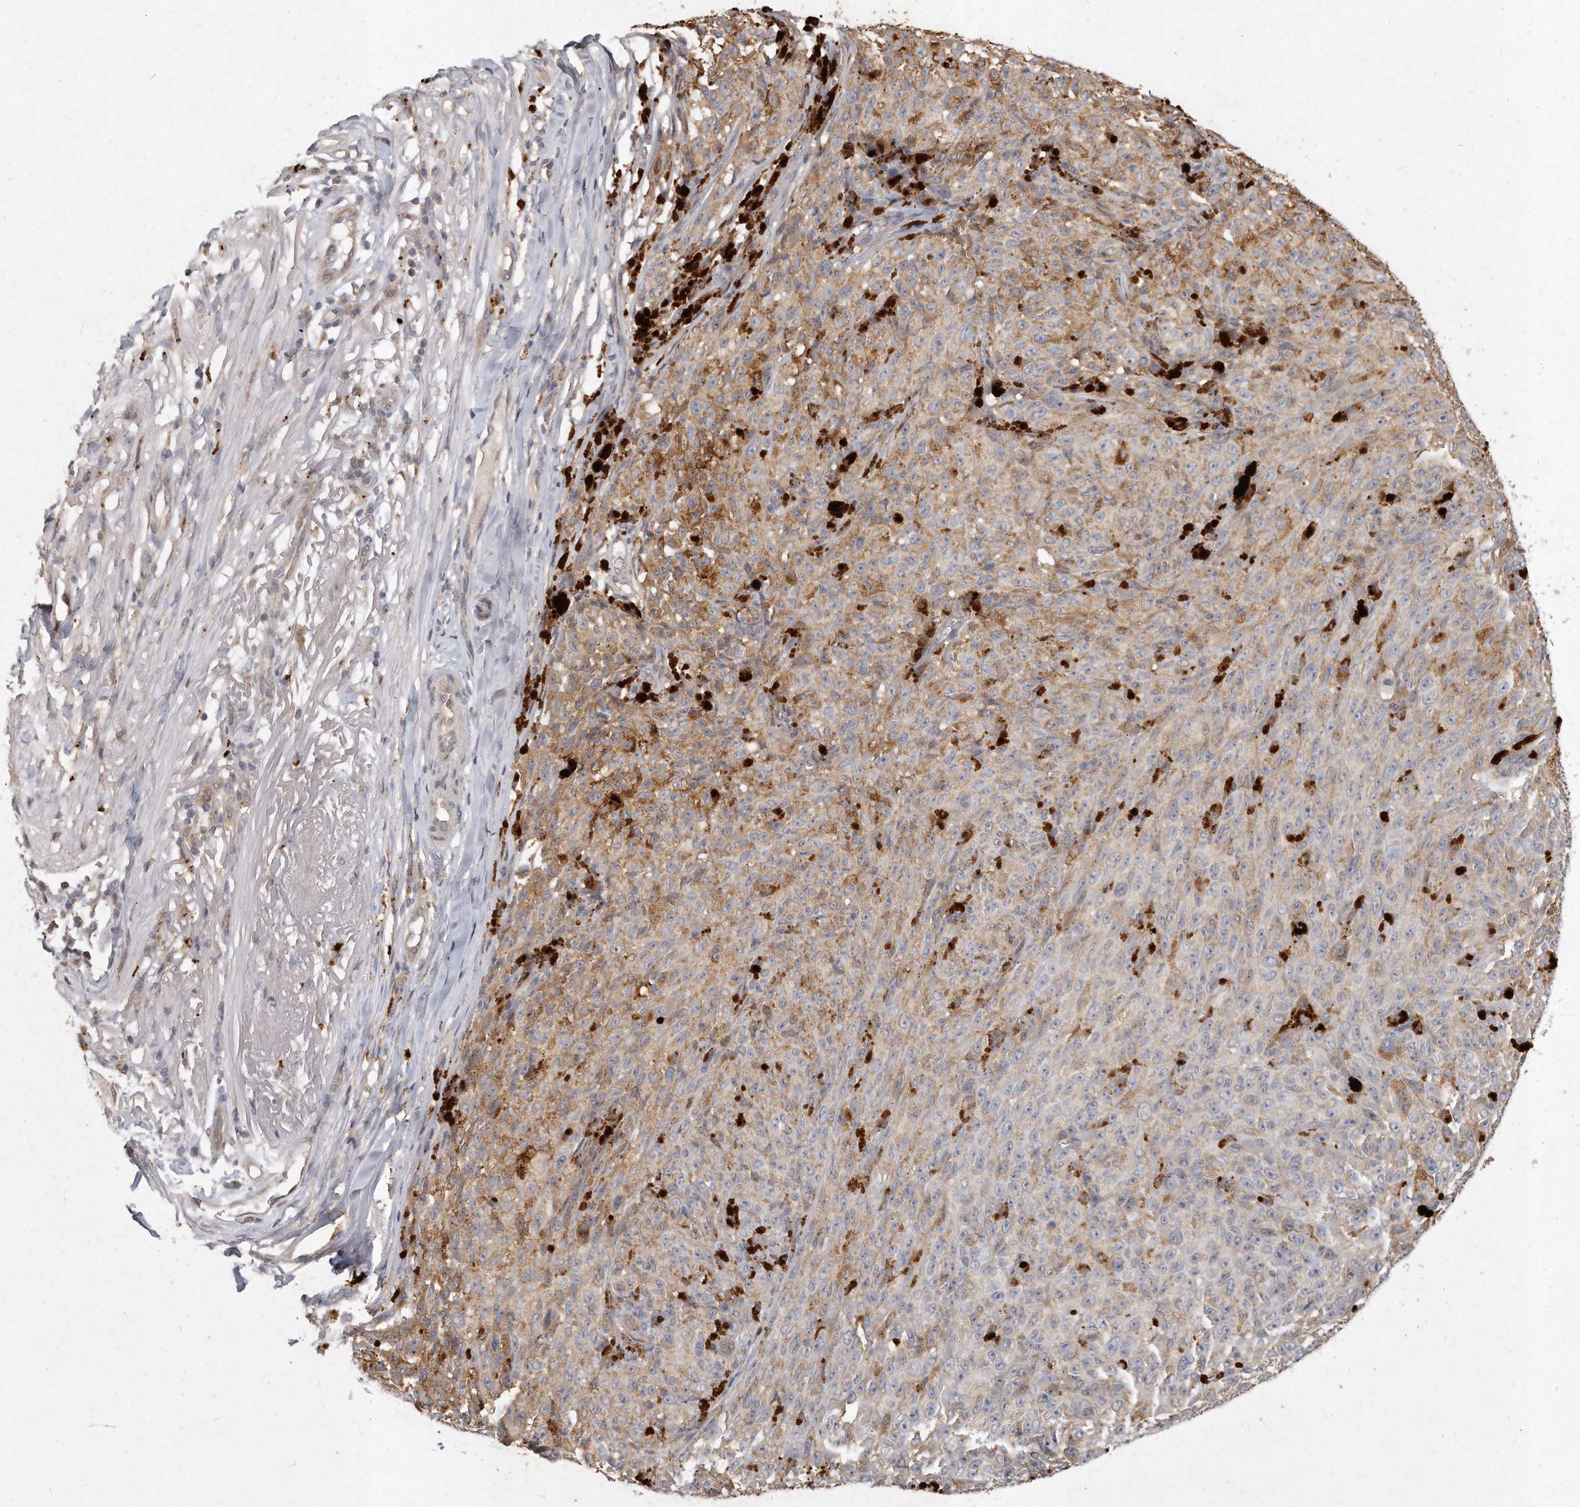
{"staining": {"intensity": "weak", "quantity": "<25%", "location": "cytoplasmic/membranous"}, "tissue": "melanoma", "cell_type": "Tumor cells", "image_type": "cancer", "snomed": [{"axis": "morphology", "description": "Malignant melanoma, NOS"}, {"axis": "topography", "description": "Skin"}], "caption": "Malignant melanoma was stained to show a protein in brown. There is no significant positivity in tumor cells. Brightfield microscopy of IHC stained with DAB (brown) and hematoxylin (blue), captured at high magnification.", "gene": "LGALS8", "patient": {"sex": "female", "age": 82}}